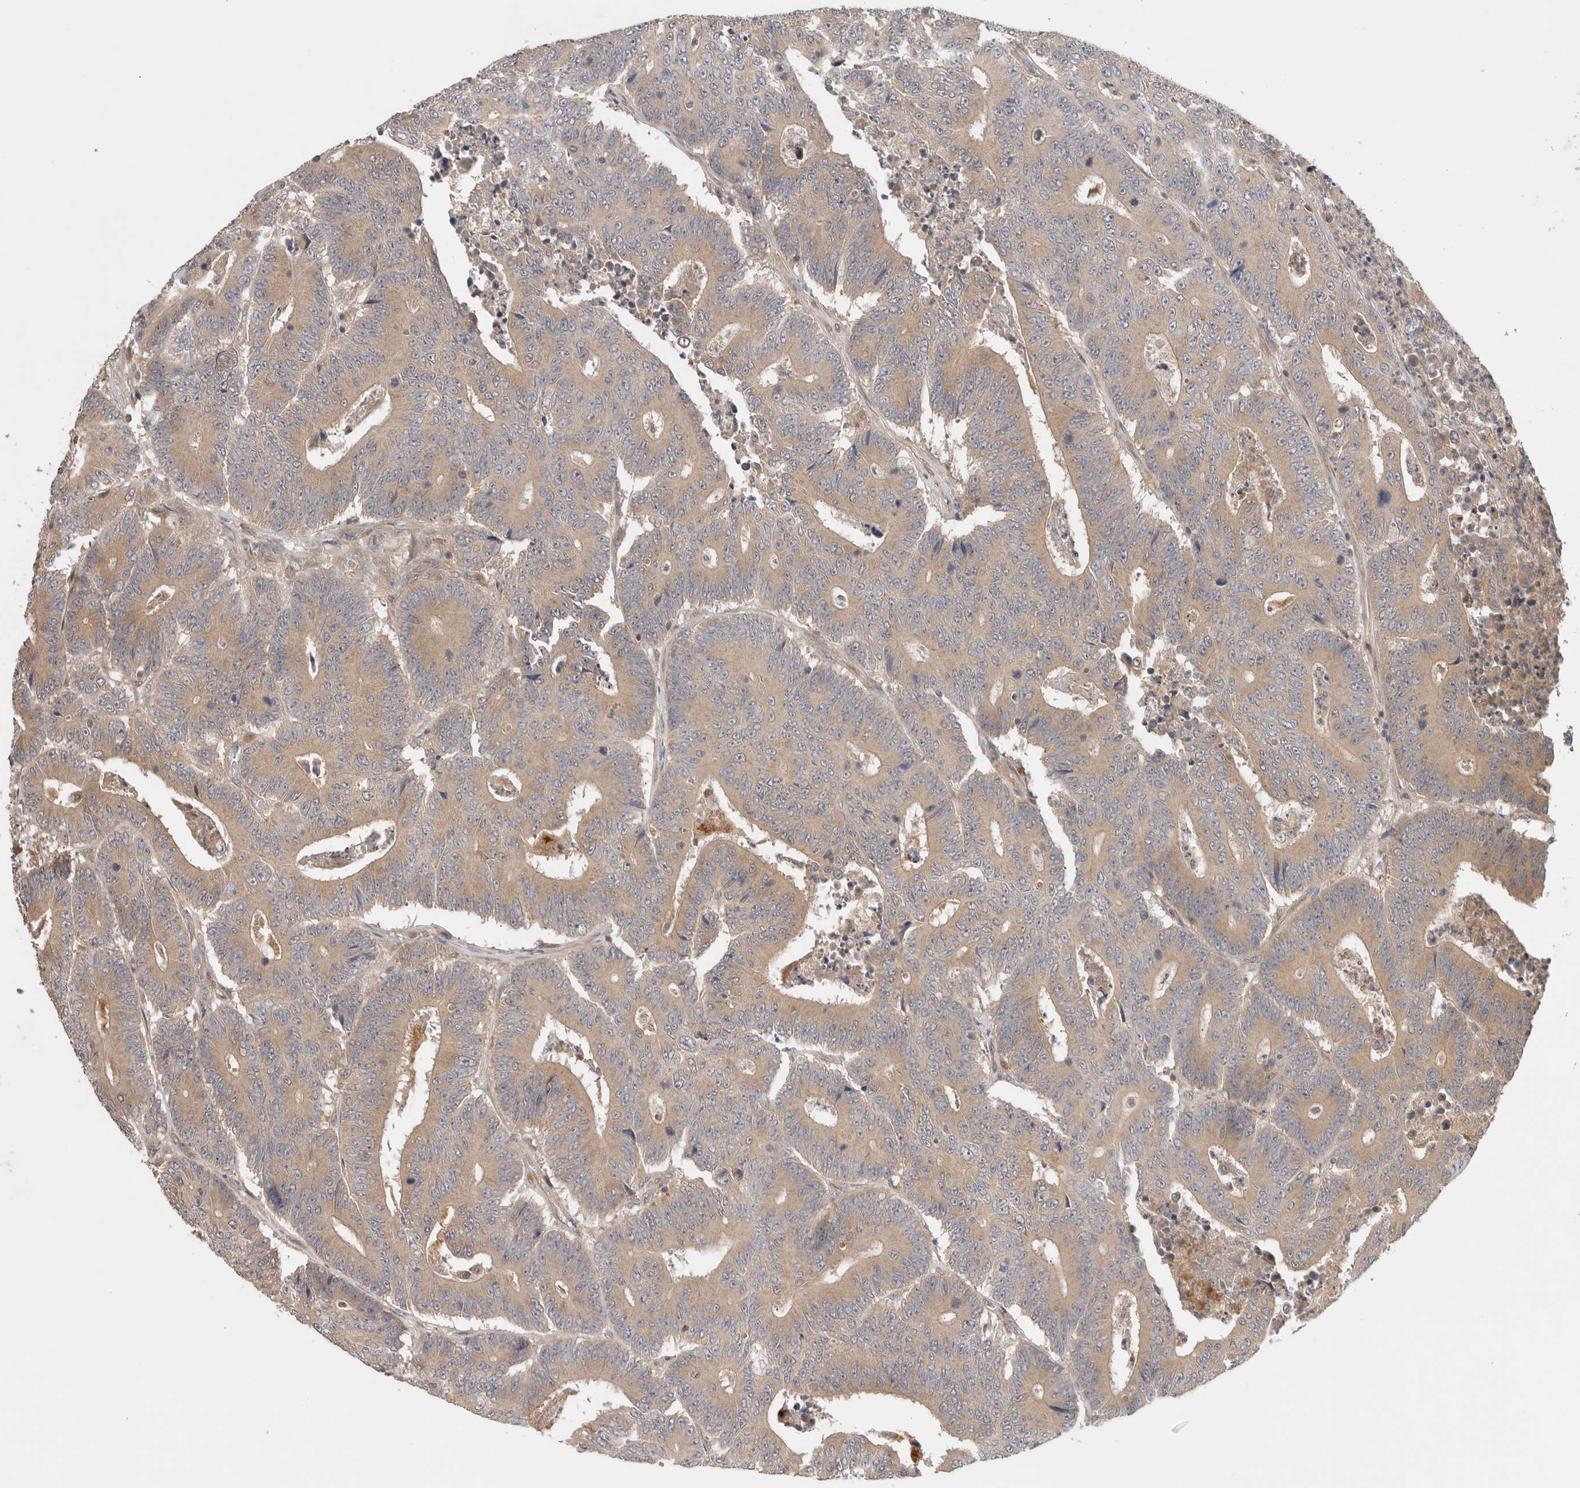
{"staining": {"intensity": "weak", "quantity": ">75%", "location": "cytoplasmic/membranous"}, "tissue": "colorectal cancer", "cell_type": "Tumor cells", "image_type": "cancer", "snomed": [{"axis": "morphology", "description": "Adenocarcinoma, NOS"}, {"axis": "topography", "description": "Colon"}], "caption": "Tumor cells show weak cytoplasmic/membranous positivity in approximately >75% of cells in colorectal cancer.", "gene": "SGK1", "patient": {"sex": "male", "age": 83}}